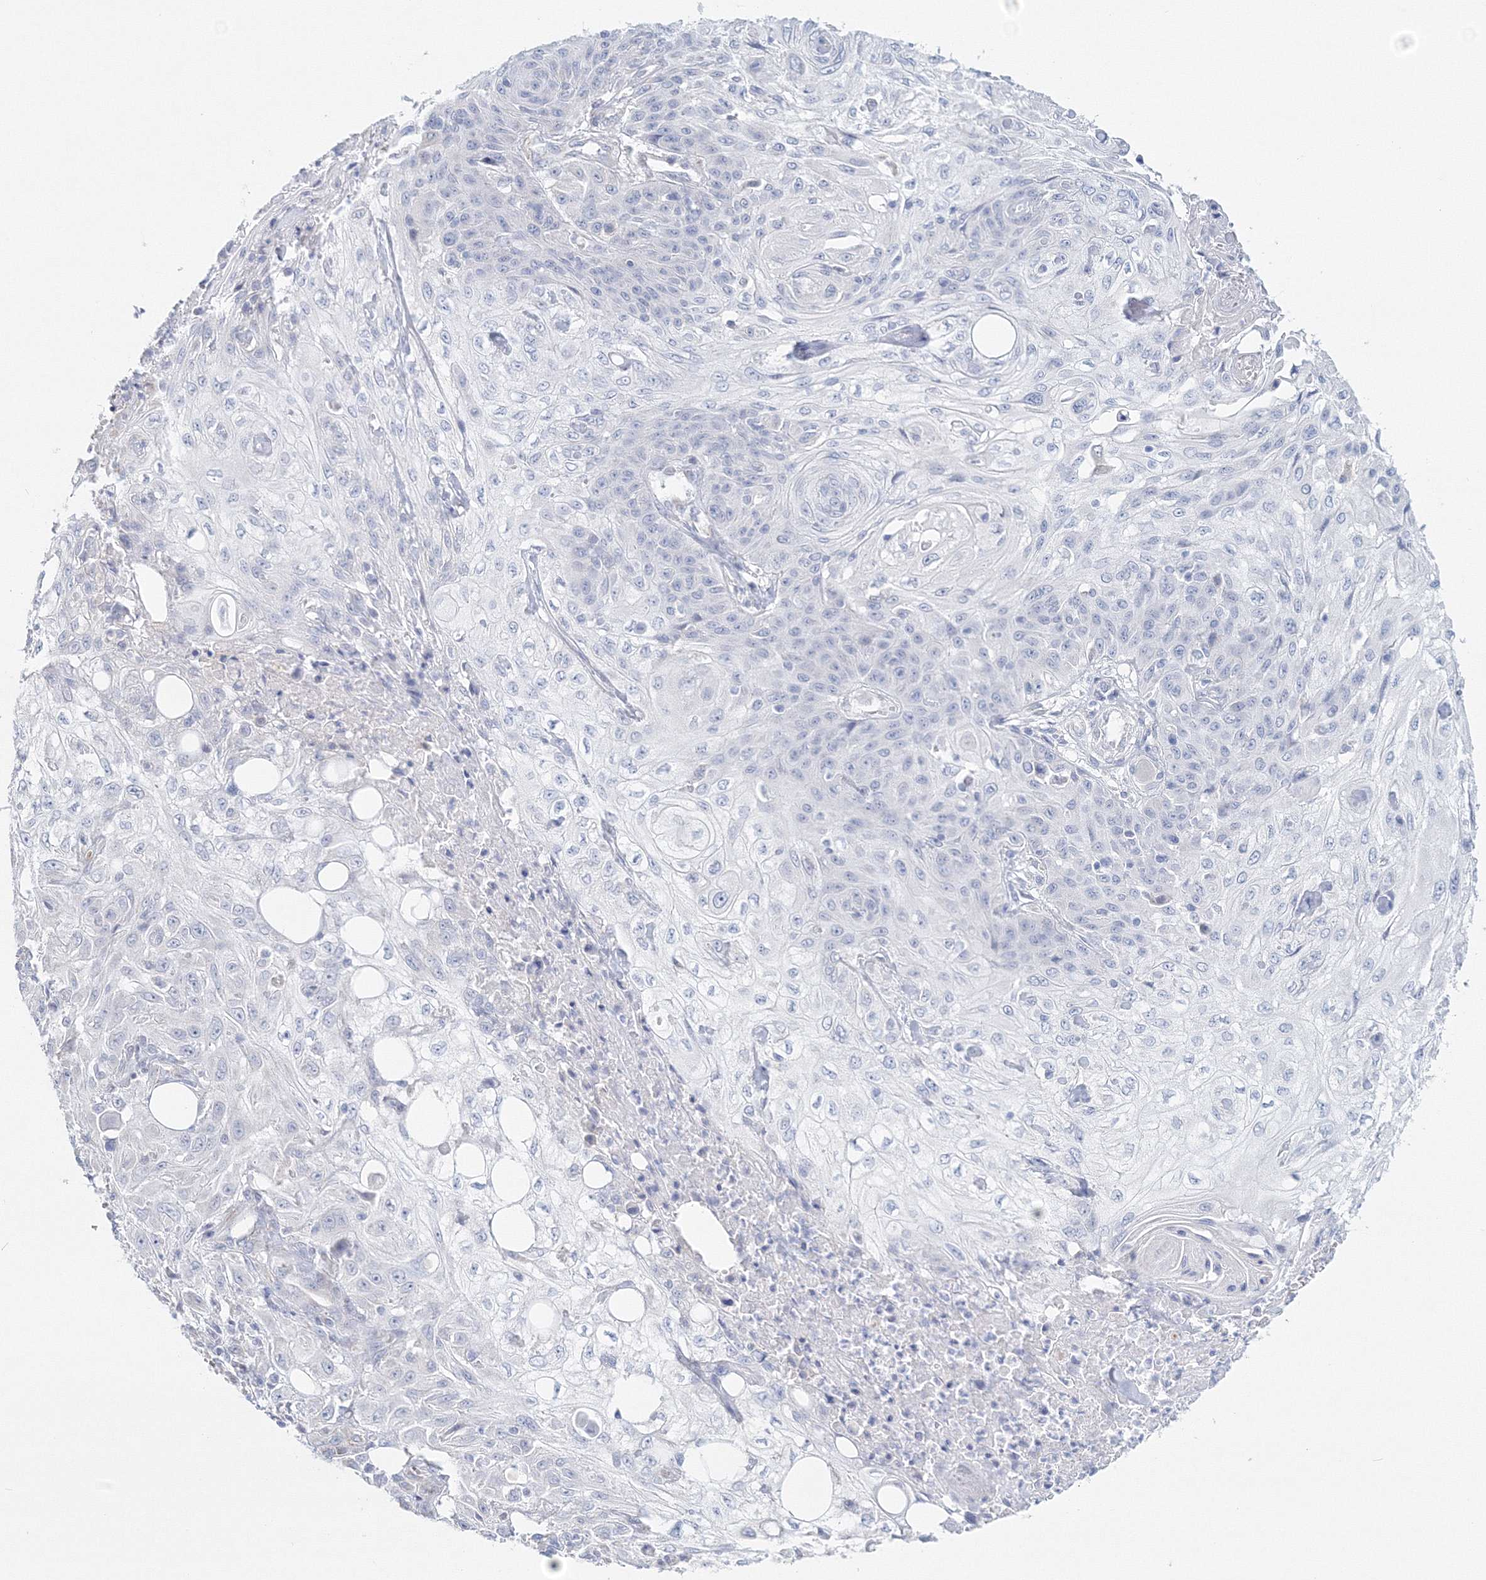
{"staining": {"intensity": "negative", "quantity": "none", "location": "none"}, "tissue": "skin cancer", "cell_type": "Tumor cells", "image_type": "cancer", "snomed": [{"axis": "morphology", "description": "Squamous cell carcinoma, NOS"}, {"axis": "morphology", "description": "Squamous cell carcinoma, metastatic, NOS"}, {"axis": "topography", "description": "Skin"}, {"axis": "topography", "description": "Lymph node"}], "caption": "The micrograph shows no staining of tumor cells in skin cancer.", "gene": "VSIG1", "patient": {"sex": "male", "age": 75}}